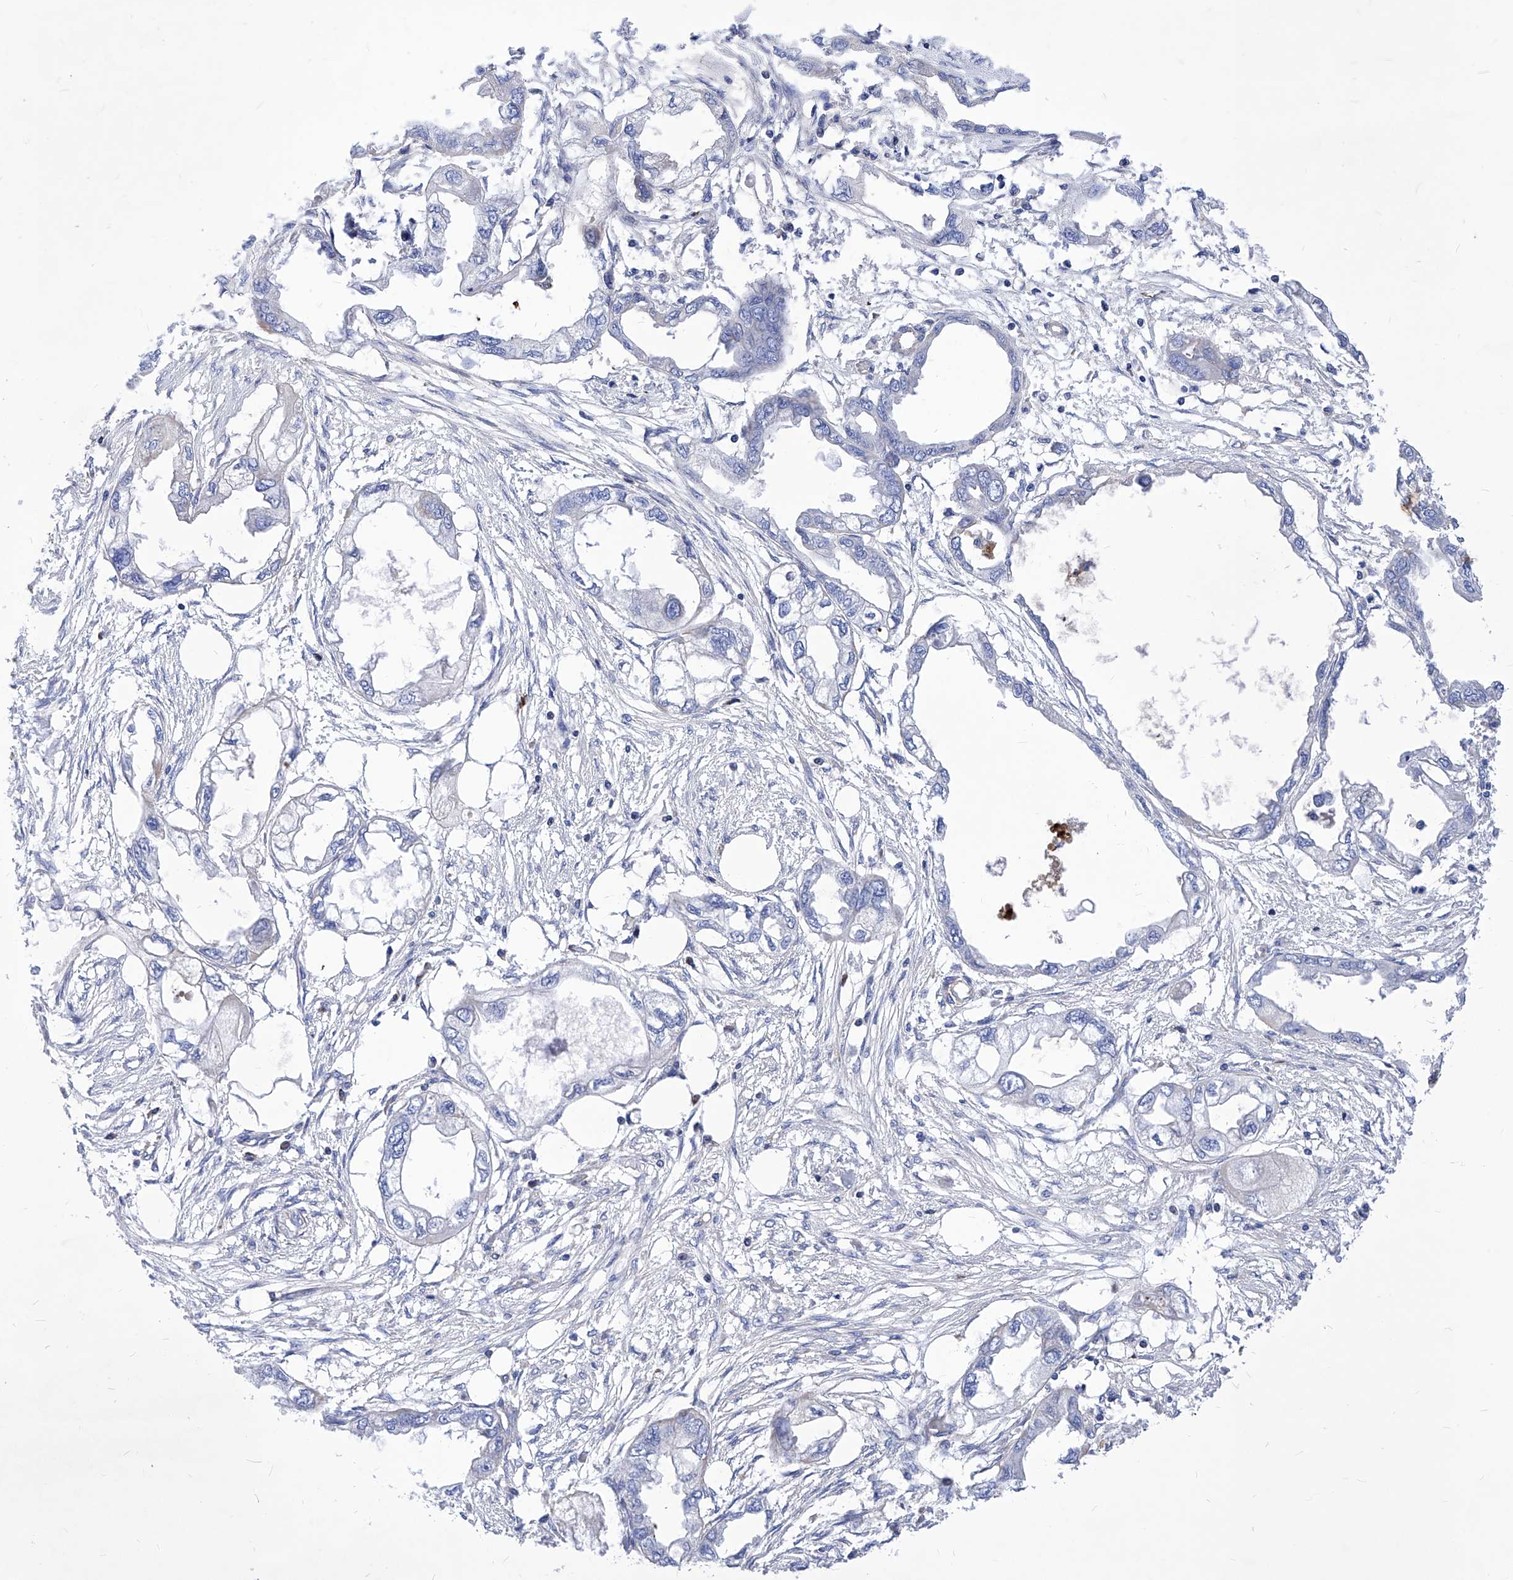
{"staining": {"intensity": "negative", "quantity": "none", "location": "none"}, "tissue": "endometrial cancer", "cell_type": "Tumor cells", "image_type": "cancer", "snomed": [{"axis": "morphology", "description": "Adenocarcinoma, NOS"}, {"axis": "morphology", "description": "Adenocarcinoma, metastatic, NOS"}, {"axis": "topography", "description": "Adipose tissue"}, {"axis": "topography", "description": "Endometrium"}], "caption": "Immunohistochemistry image of neoplastic tissue: endometrial metastatic adenocarcinoma stained with DAB (3,3'-diaminobenzidine) shows no significant protein positivity in tumor cells.", "gene": "HRNR", "patient": {"sex": "female", "age": 67}}